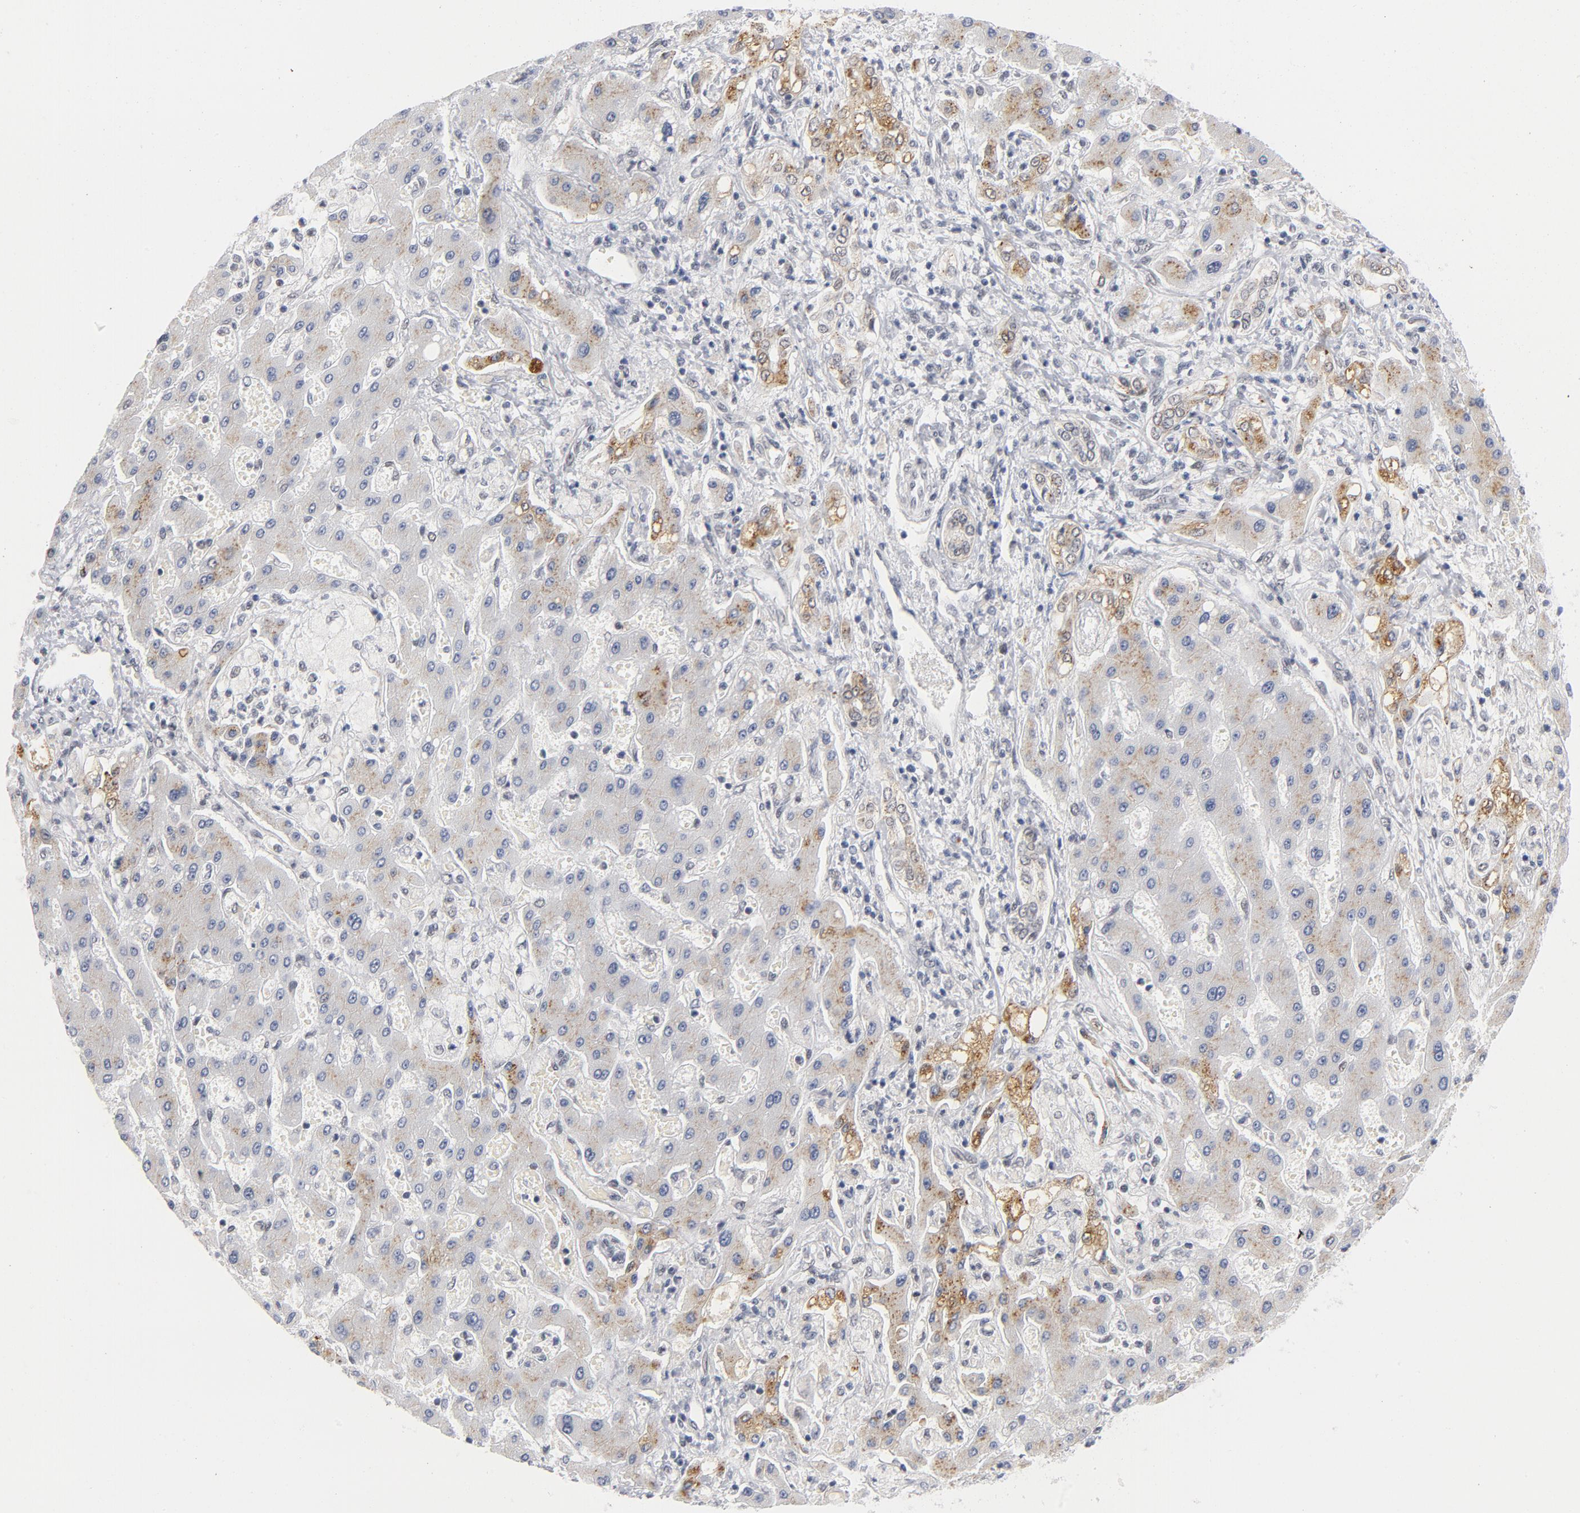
{"staining": {"intensity": "moderate", "quantity": "25%-75%", "location": "cytoplasmic/membranous"}, "tissue": "liver cancer", "cell_type": "Tumor cells", "image_type": "cancer", "snomed": [{"axis": "morphology", "description": "Cholangiocarcinoma"}, {"axis": "topography", "description": "Liver"}], "caption": "This is an image of immunohistochemistry staining of liver cancer, which shows moderate staining in the cytoplasmic/membranous of tumor cells.", "gene": "BAP1", "patient": {"sex": "male", "age": 50}}